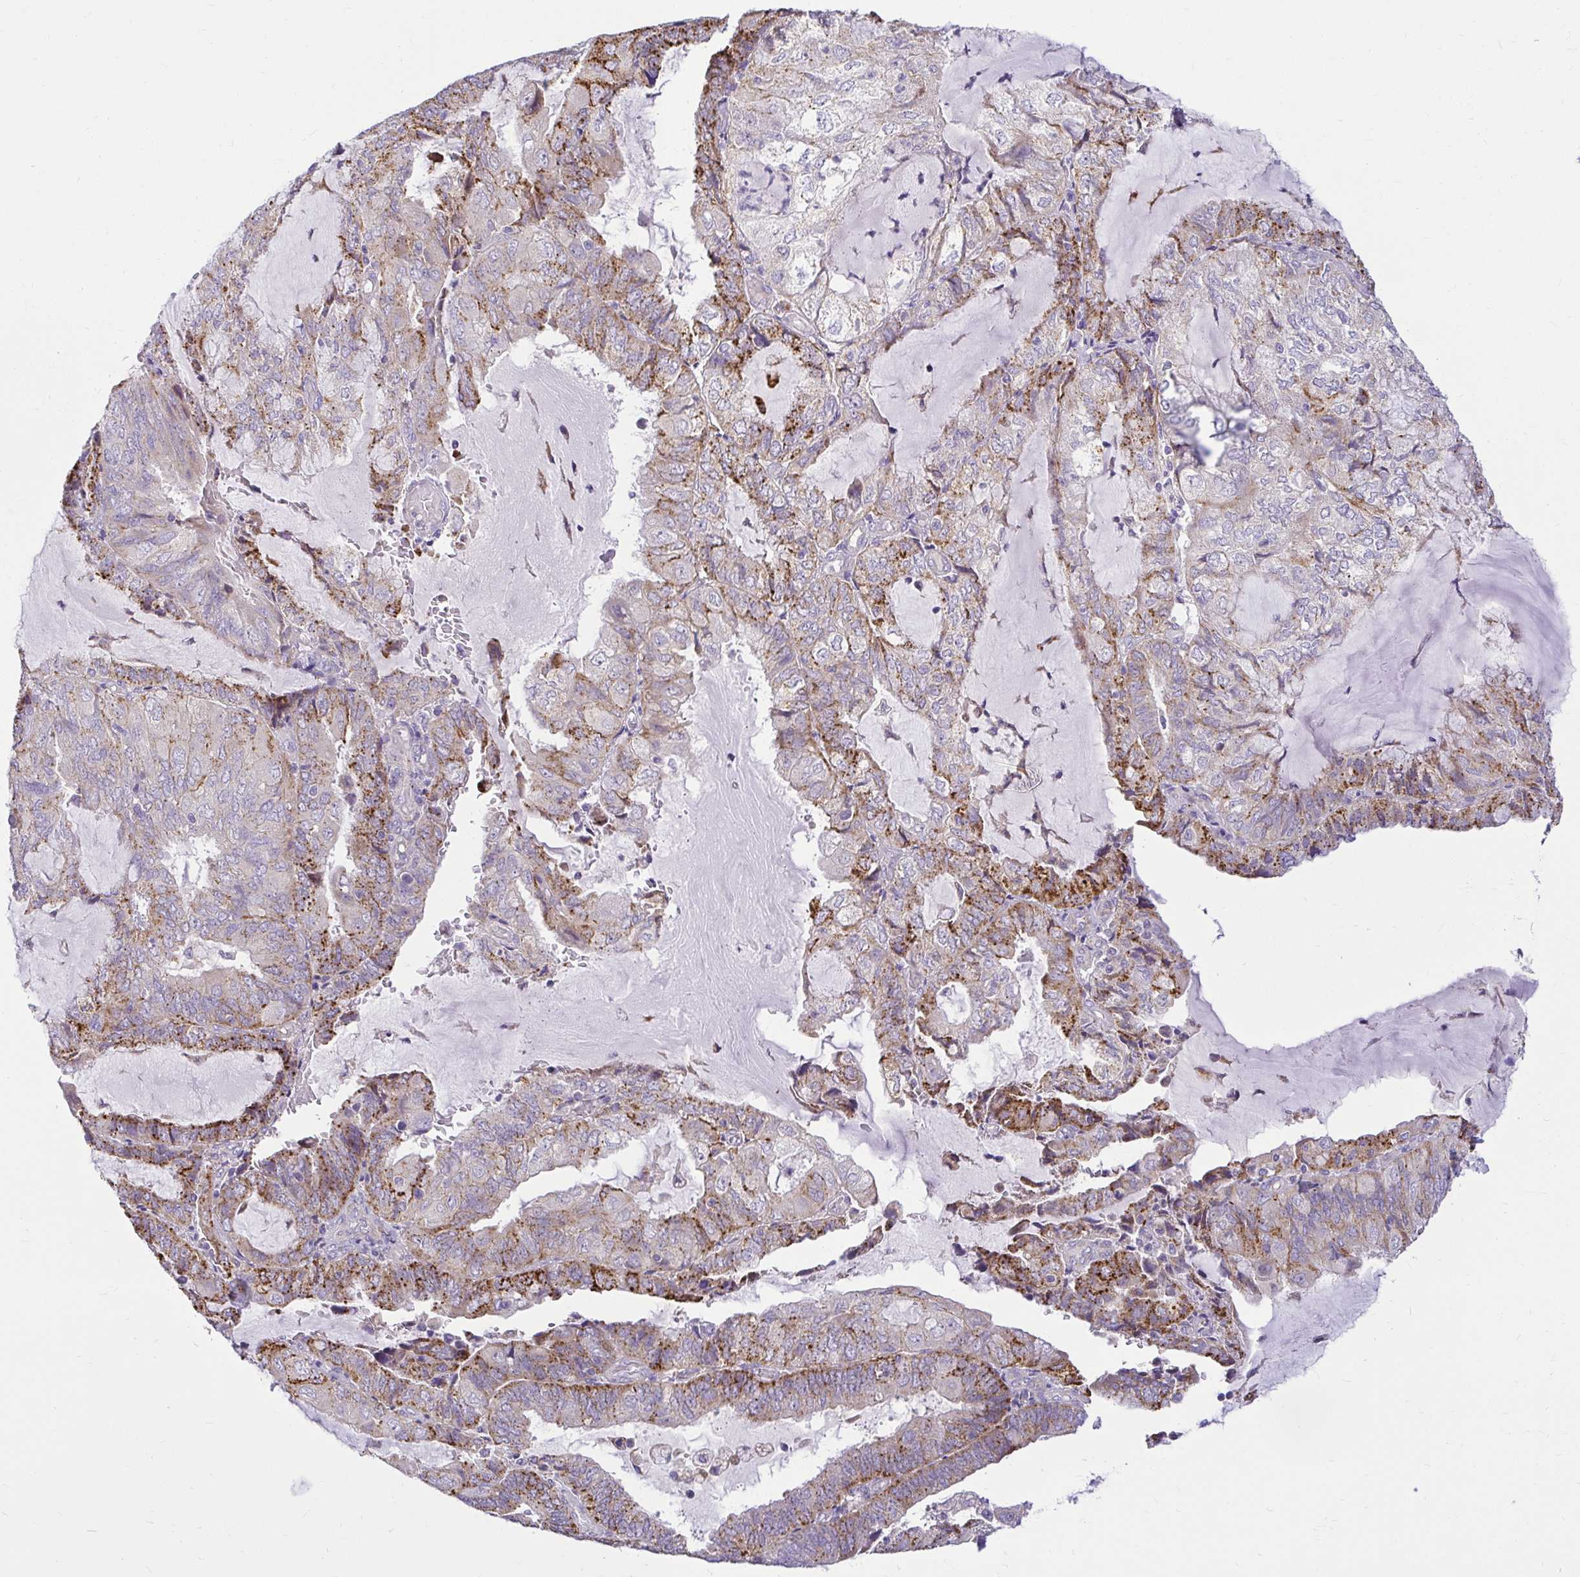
{"staining": {"intensity": "moderate", "quantity": "25%-75%", "location": "cytoplasmic/membranous"}, "tissue": "endometrial cancer", "cell_type": "Tumor cells", "image_type": "cancer", "snomed": [{"axis": "morphology", "description": "Adenocarcinoma, NOS"}, {"axis": "topography", "description": "Endometrium"}], "caption": "Protein staining of adenocarcinoma (endometrial) tissue demonstrates moderate cytoplasmic/membranous positivity in about 25%-75% of tumor cells.", "gene": "PKN3", "patient": {"sex": "female", "age": 81}}